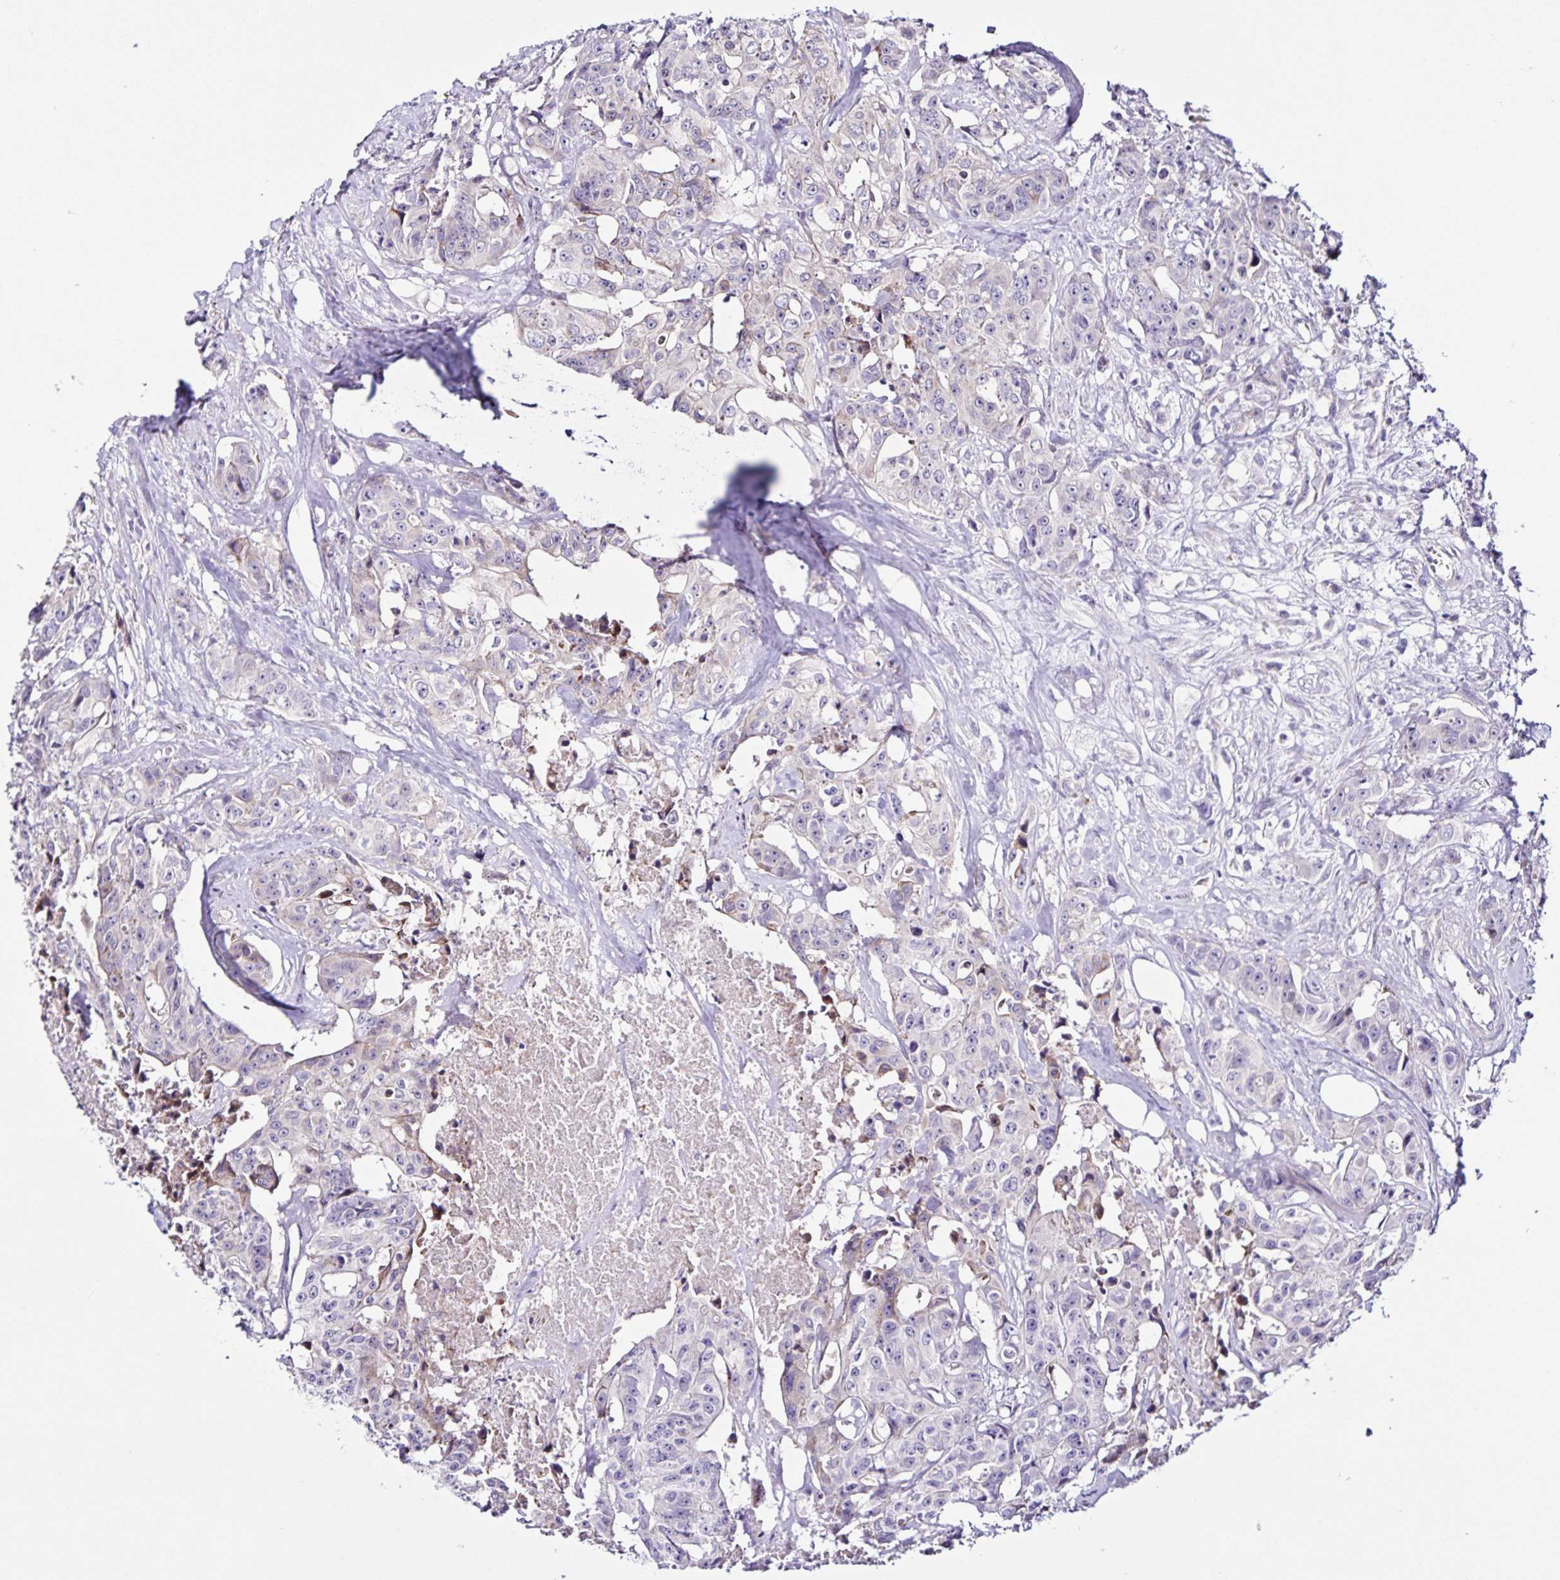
{"staining": {"intensity": "negative", "quantity": "none", "location": "none"}, "tissue": "colorectal cancer", "cell_type": "Tumor cells", "image_type": "cancer", "snomed": [{"axis": "morphology", "description": "Adenocarcinoma, NOS"}, {"axis": "topography", "description": "Rectum"}], "caption": "An IHC photomicrograph of colorectal cancer (adenocarcinoma) is shown. There is no staining in tumor cells of colorectal cancer (adenocarcinoma).", "gene": "RNFT2", "patient": {"sex": "female", "age": 62}}